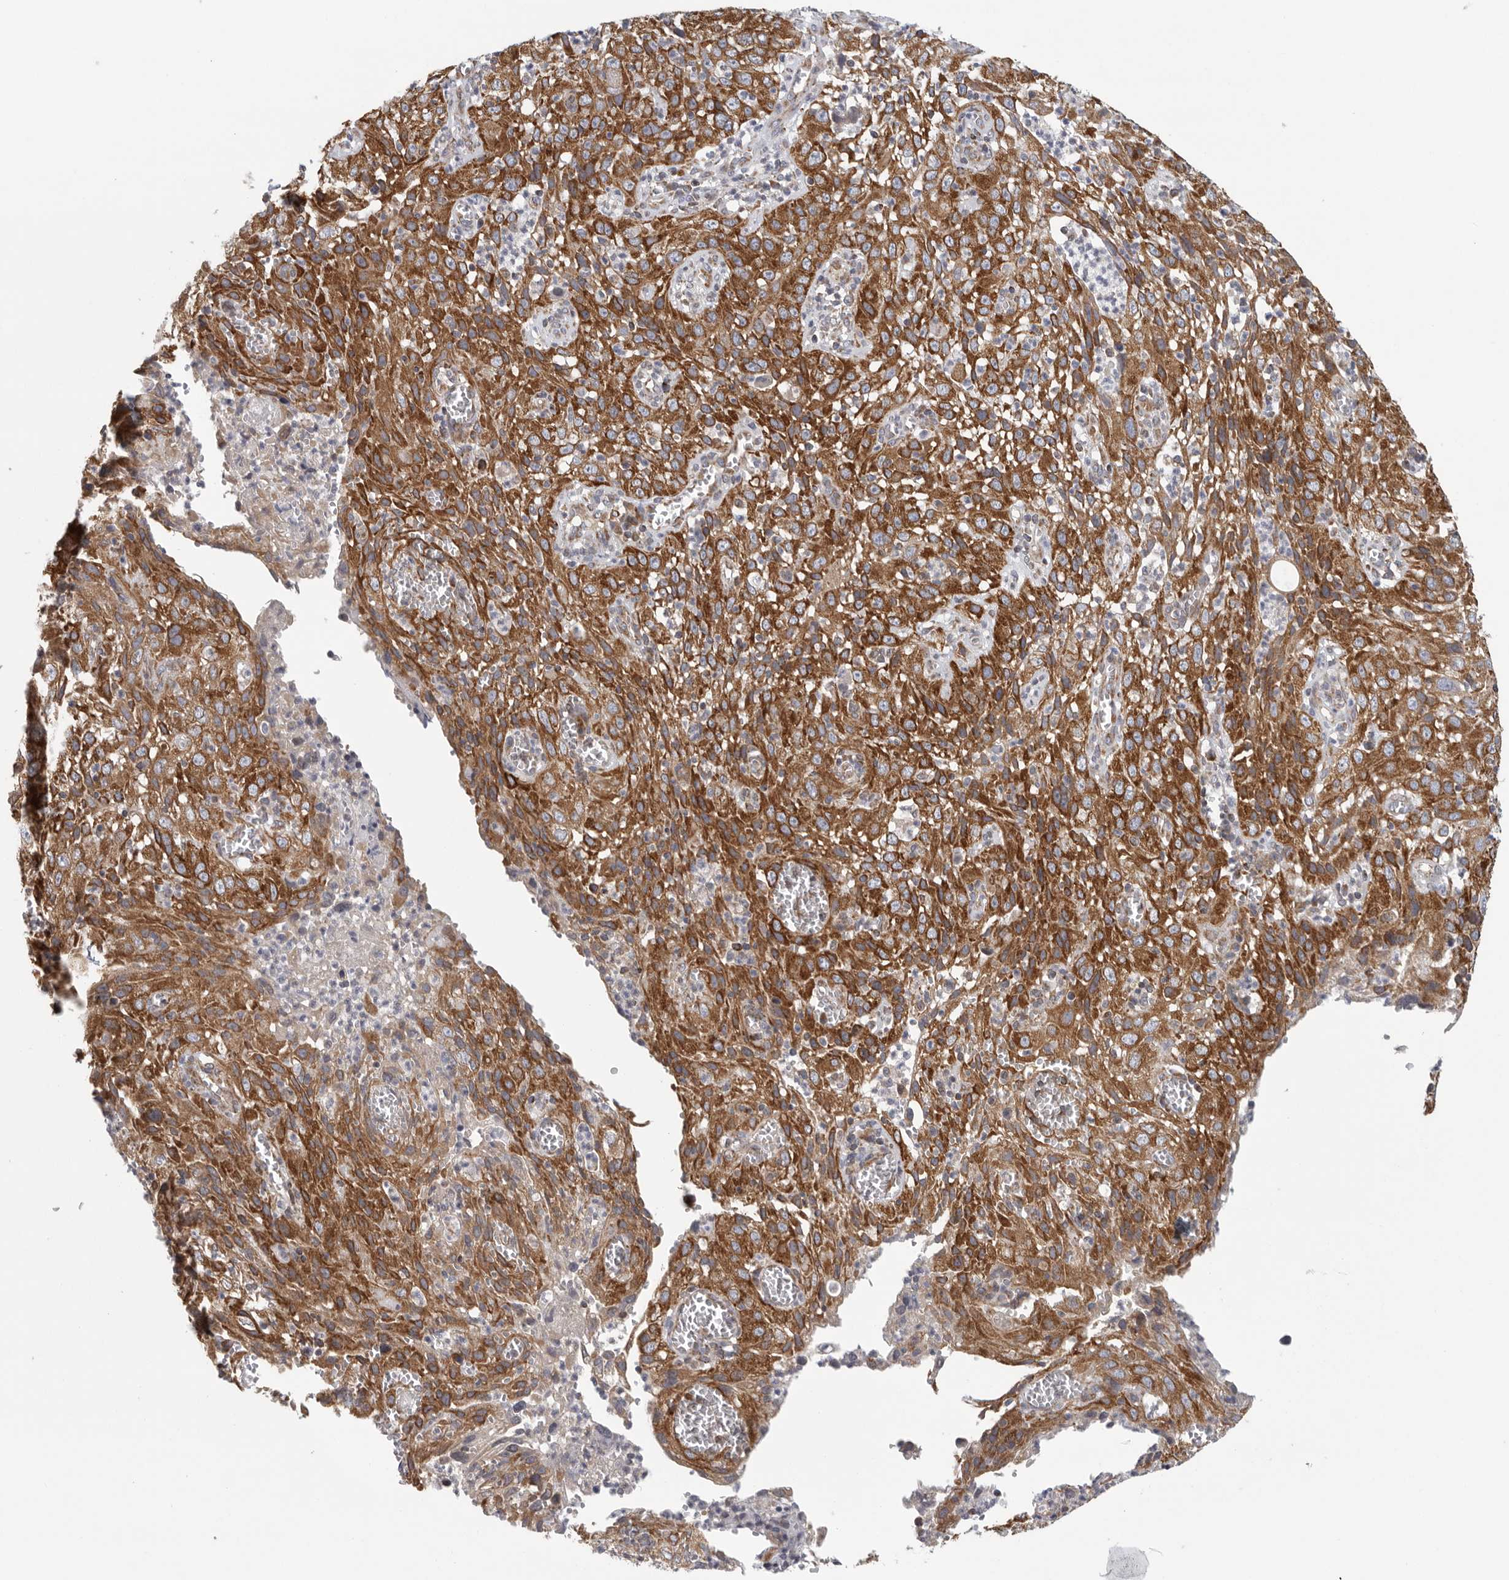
{"staining": {"intensity": "strong", "quantity": ">75%", "location": "cytoplasmic/membranous"}, "tissue": "cervical cancer", "cell_type": "Tumor cells", "image_type": "cancer", "snomed": [{"axis": "morphology", "description": "Squamous cell carcinoma, NOS"}, {"axis": "topography", "description": "Cervix"}], "caption": "The micrograph displays immunohistochemical staining of squamous cell carcinoma (cervical). There is strong cytoplasmic/membranous positivity is appreciated in about >75% of tumor cells. The protein is shown in brown color, while the nuclei are stained blue.", "gene": "FKBP8", "patient": {"sex": "female", "age": 32}}